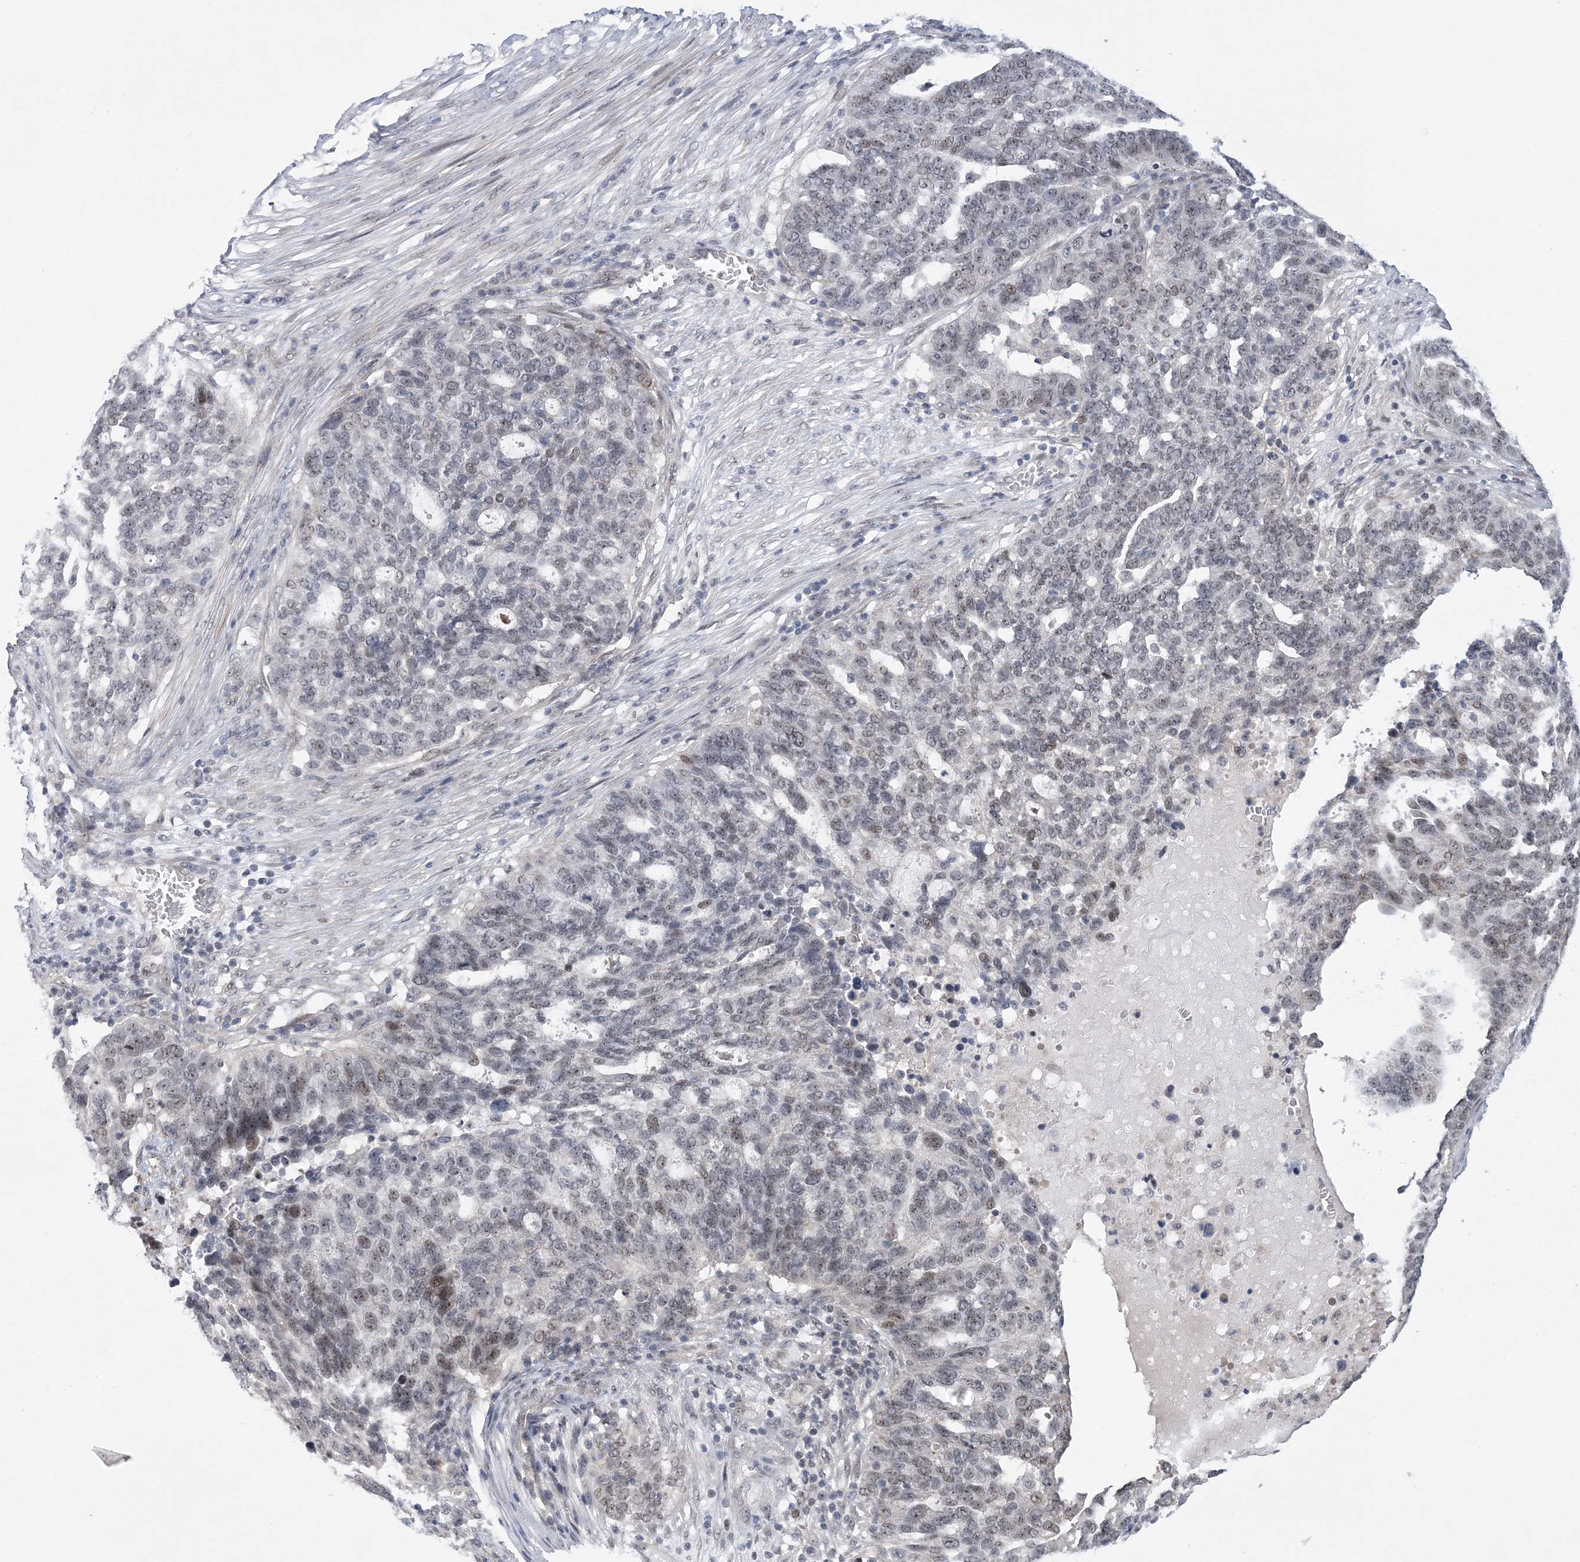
{"staining": {"intensity": "weak", "quantity": "25%-75%", "location": "nuclear"}, "tissue": "ovarian cancer", "cell_type": "Tumor cells", "image_type": "cancer", "snomed": [{"axis": "morphology", "description": "Cystadenocarcinoma, serous, NOS"}, {"axis": "topography", "description": "Ovary"}], "caption": "The image shows staining of serous cystadenocarcinoma (ovarian), revealing weak nuclear protein staining (brown color) within tumor cells.", "gene": "HOMEZ", "patient": {"sex": "female", "age": 59}}